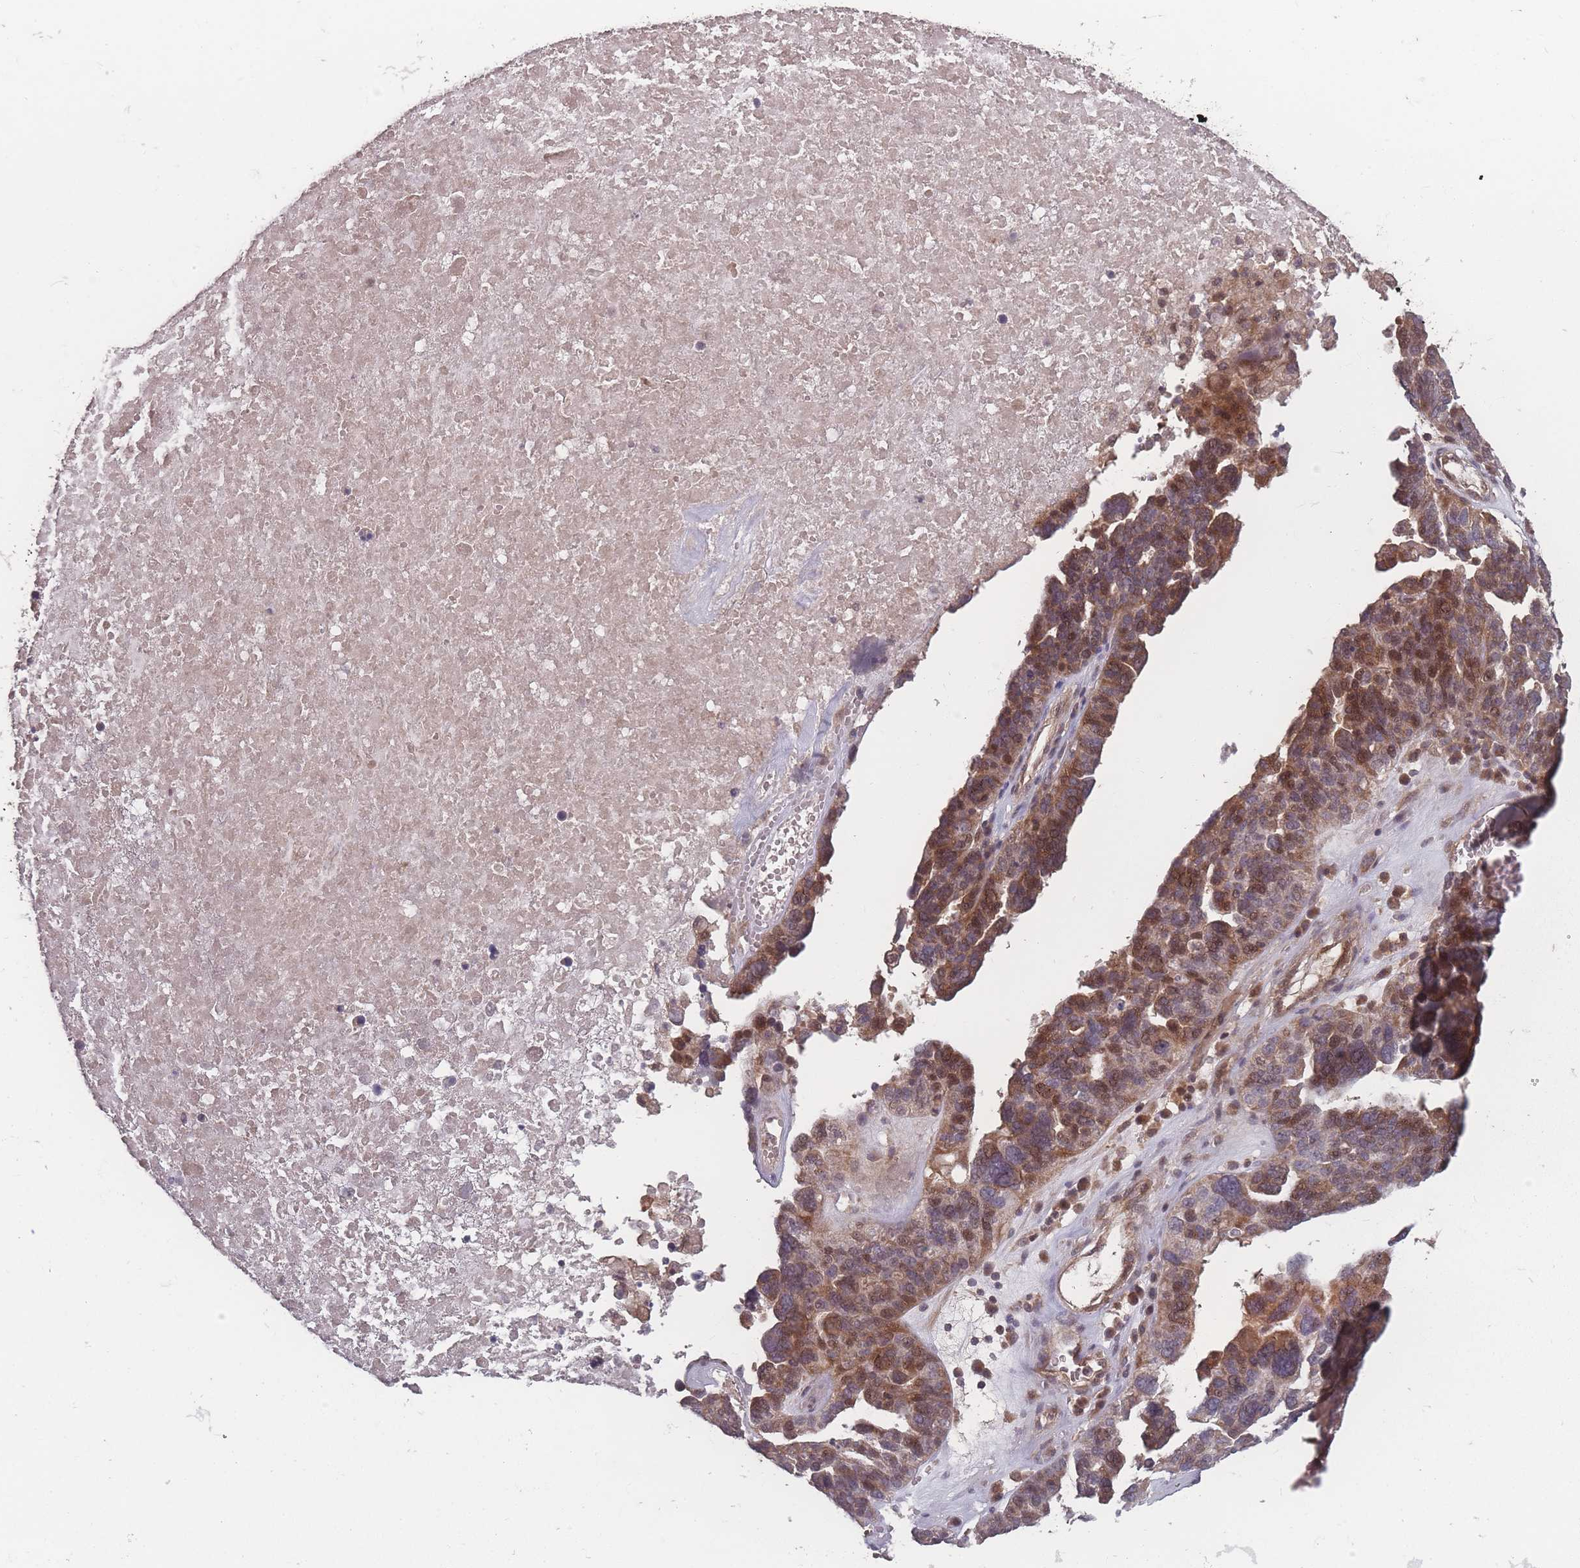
{"staining": {"intensity": "moderate", "quantity": "25%-75%", "location": "cytoplasmic/membranous,nuclear"}, "tissue": "ovarian cancer", "cell_type": "Tumor cells", "image_type": "cancer", "snomed": [{"axis": "morphology", "description": "Cystadenocarcinoma, serous, NOS"}, {"axis": "topography", "description": "Ovary"}], "caption": "A histopathology image of human ovarian cancer (serous cystadenocarcinoma) stained for a protein demonstrates moderate cytoplasmic/membranous and nuclear brown staining in tumor cells.", "gene": "HAGH", "patient": {"sex": "female", "age": 59}}